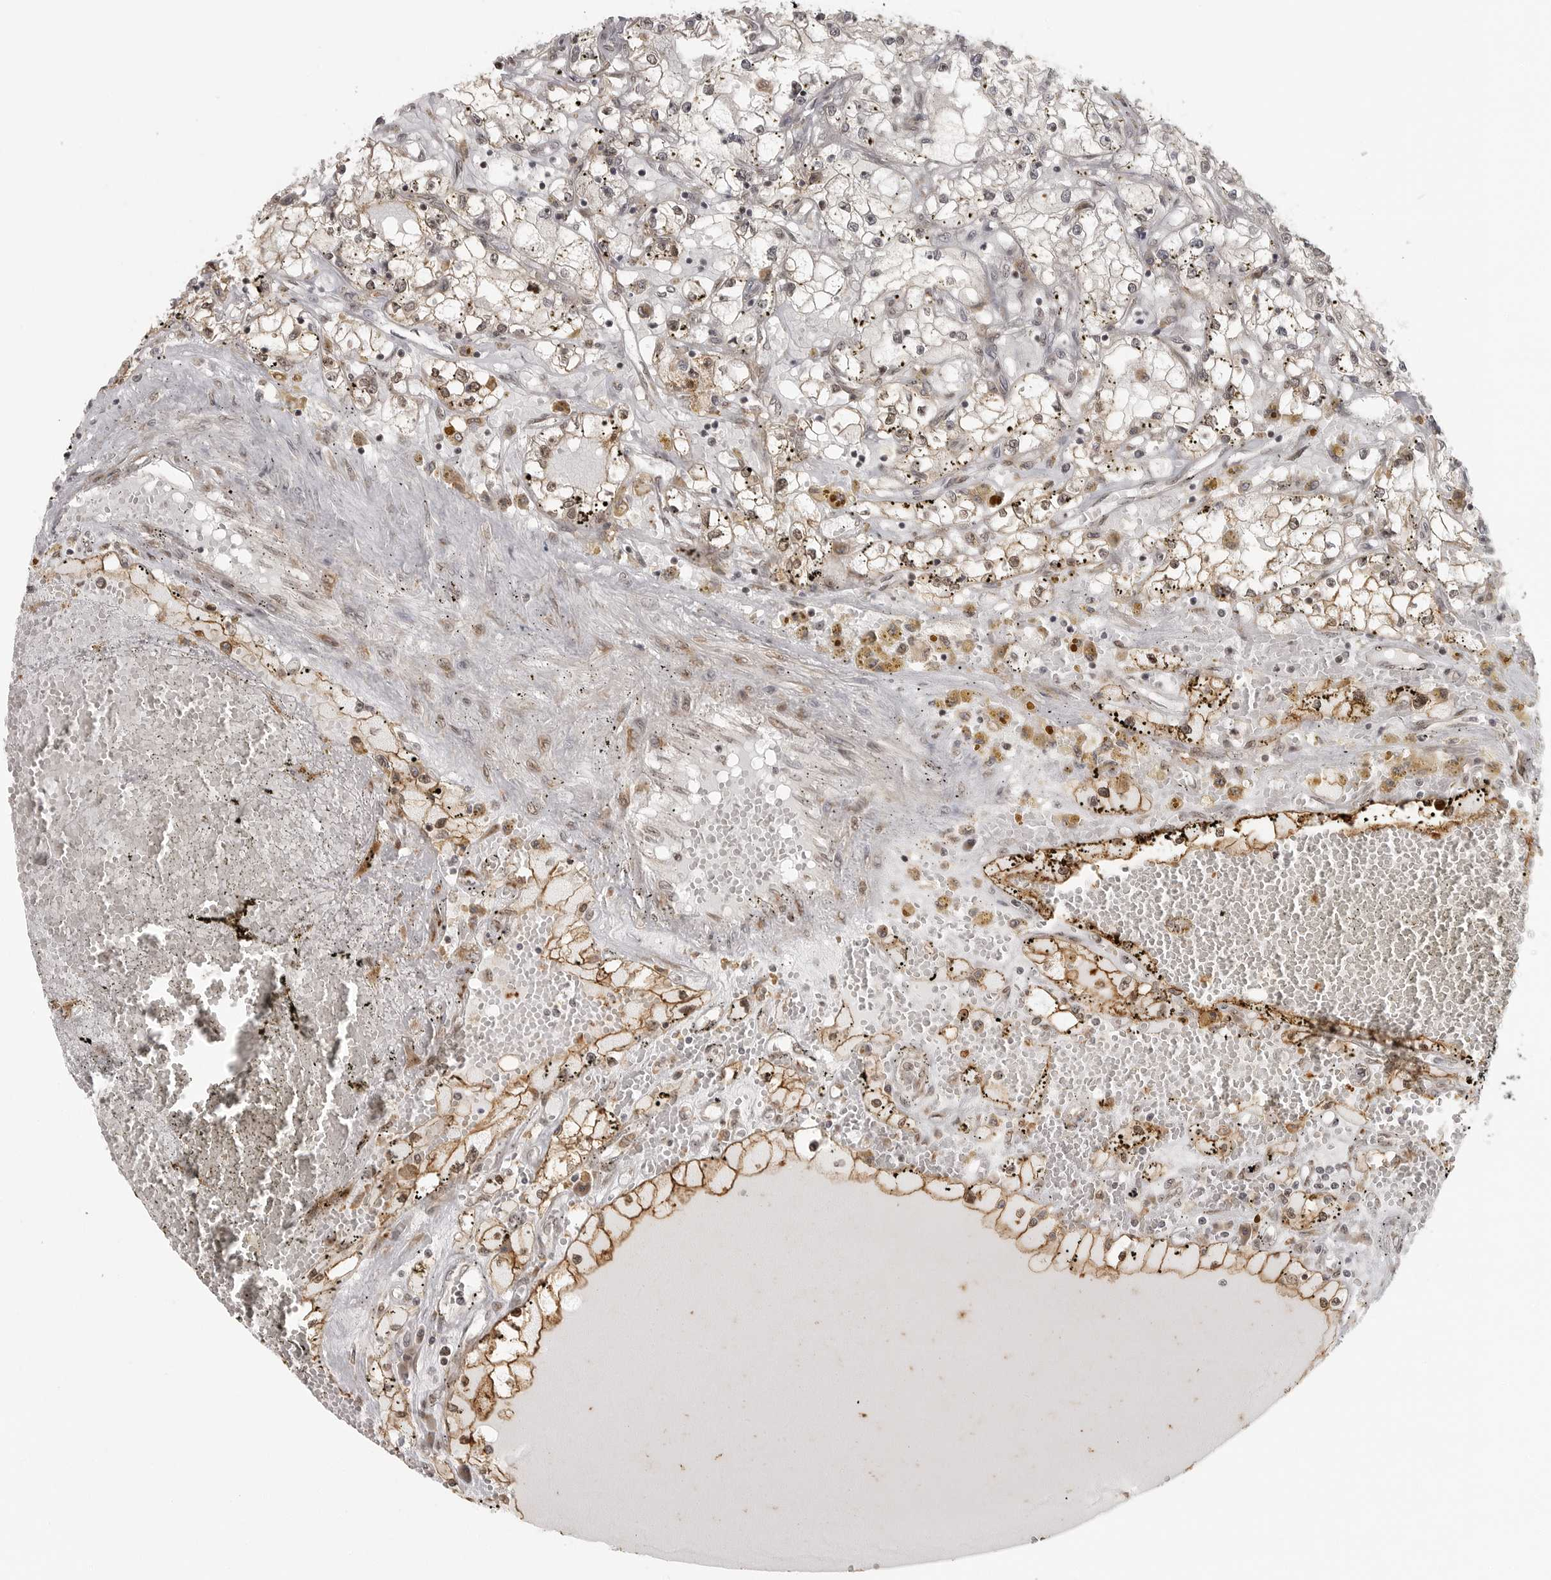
{"staining": {"intensity": "moderate", "quantity": ">75%", "location": "cytoplasmic/membranous,nuclear"}, "tissue": "renal cancer", "cell_type": "Tumor cells", "image_type": "cancer", "snomed": [{"axis": "morphology", "description": "Adenocarcinoma, NOS"}, {"axis": "topography", "description": "Kidney"}], "caption": "Moderate cytoplasmic/membranous and nuclear positivity is seen in approximately >75% of tumor cells in adenocarcinoma (renal).", "gene": "ISG20L2", "patient": {"sex": "male", "age": 56}}